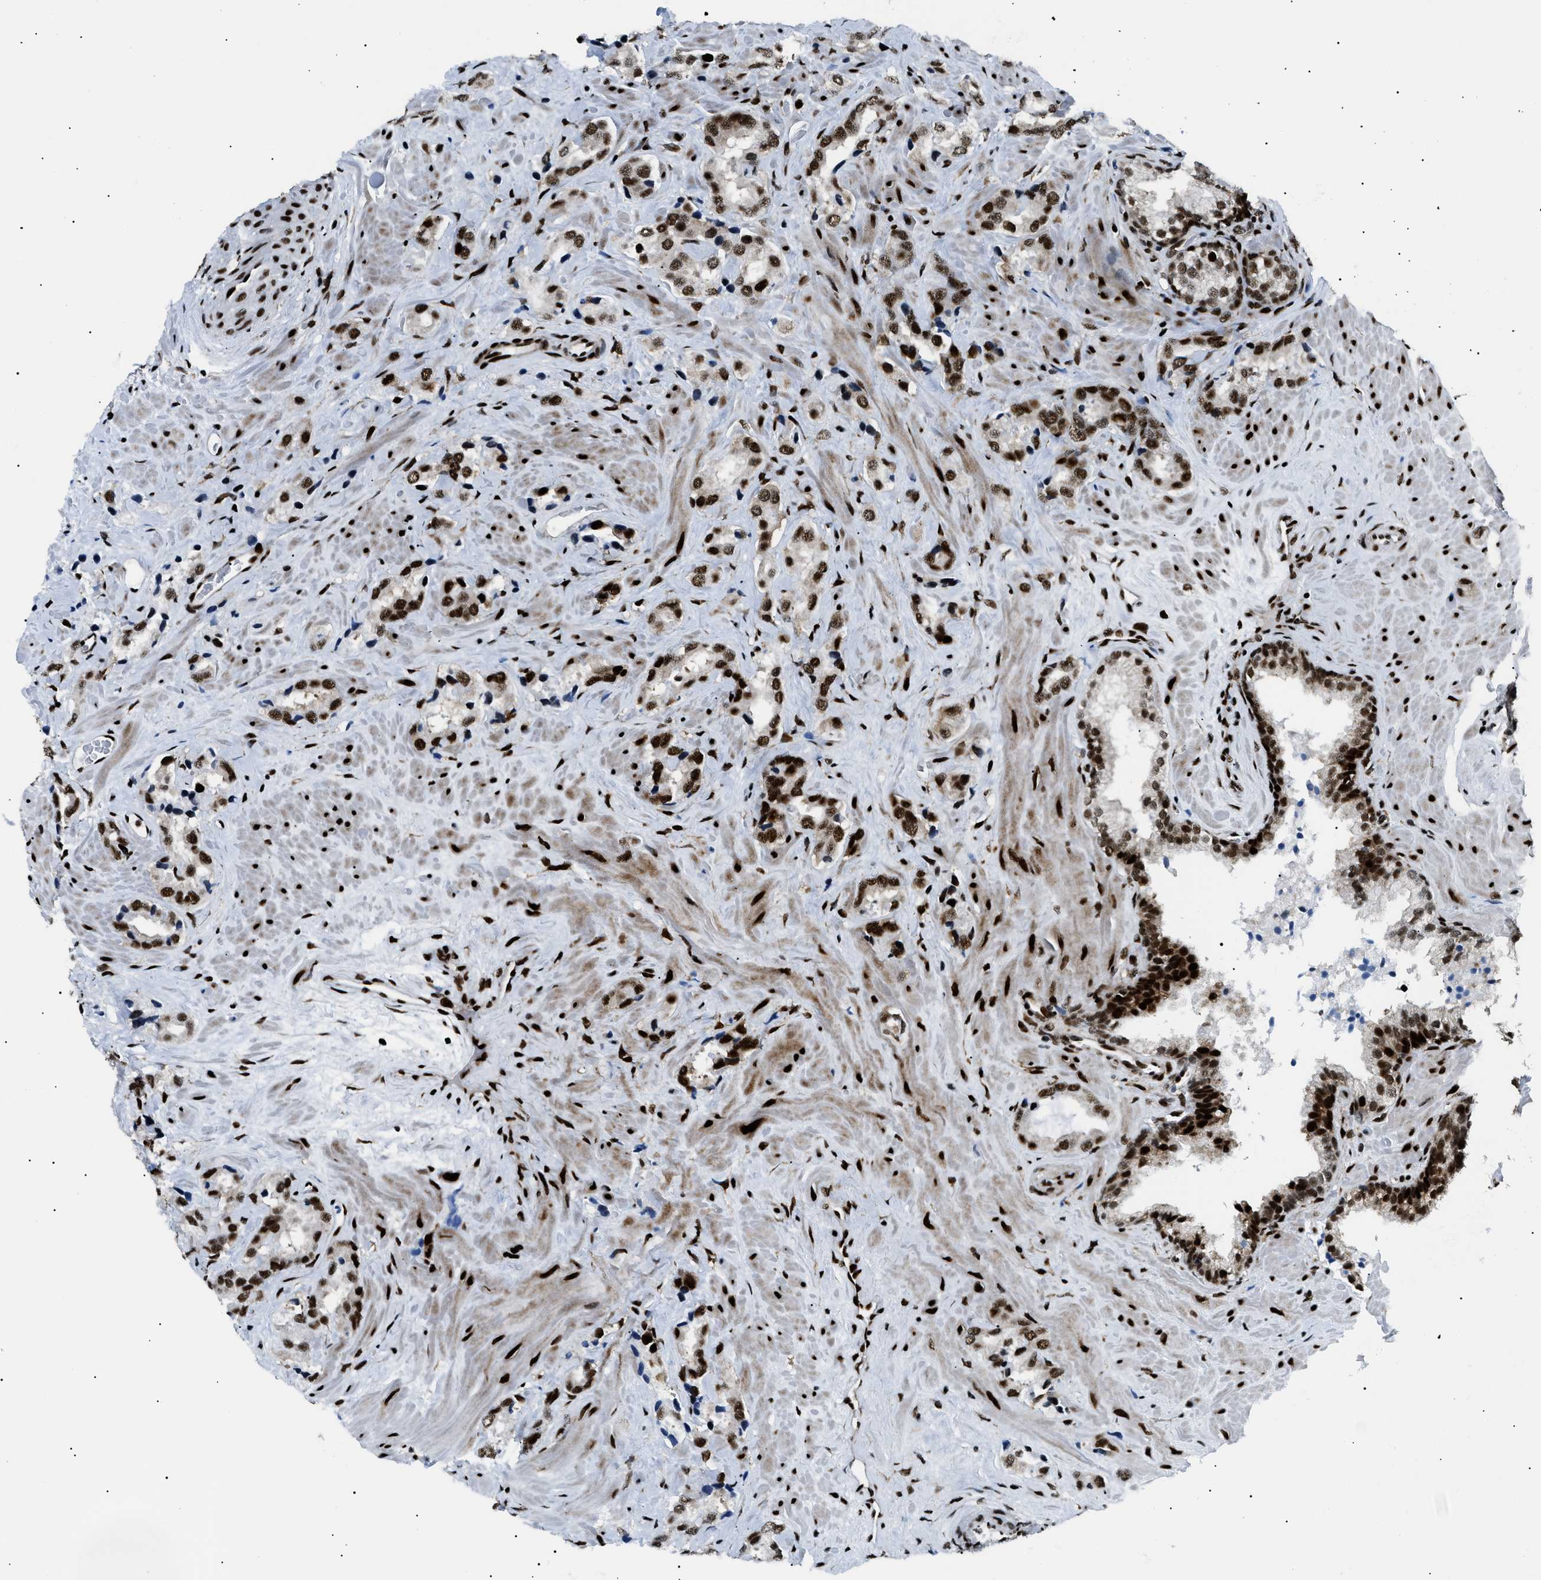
{"staining": {"intensity": "strong", "quantity": ">75%", "location": "nuclear"}, "tissue": "prostate cancer", "cell_type": "Tumor cells", "image_type": "cancer", "snomed": [{"axis": "morphology", "description": "Adenocarcinoma, High grade"}, {"axis": "topography", "description": "Prostate"}], "caption": "Prostate cancer (adenocarcinoma (high-grade)) tissue exhibits strong nuclear expression in approximately >75% of tumor cells, visualized by immunohistochemistry. (DAB (3,3'-diaminobenzidine) IHC, brown staining for protein, blue staining for nuclei).", "gene": "HNRNPK", "patient": {"sex": "male", "age": 64}}